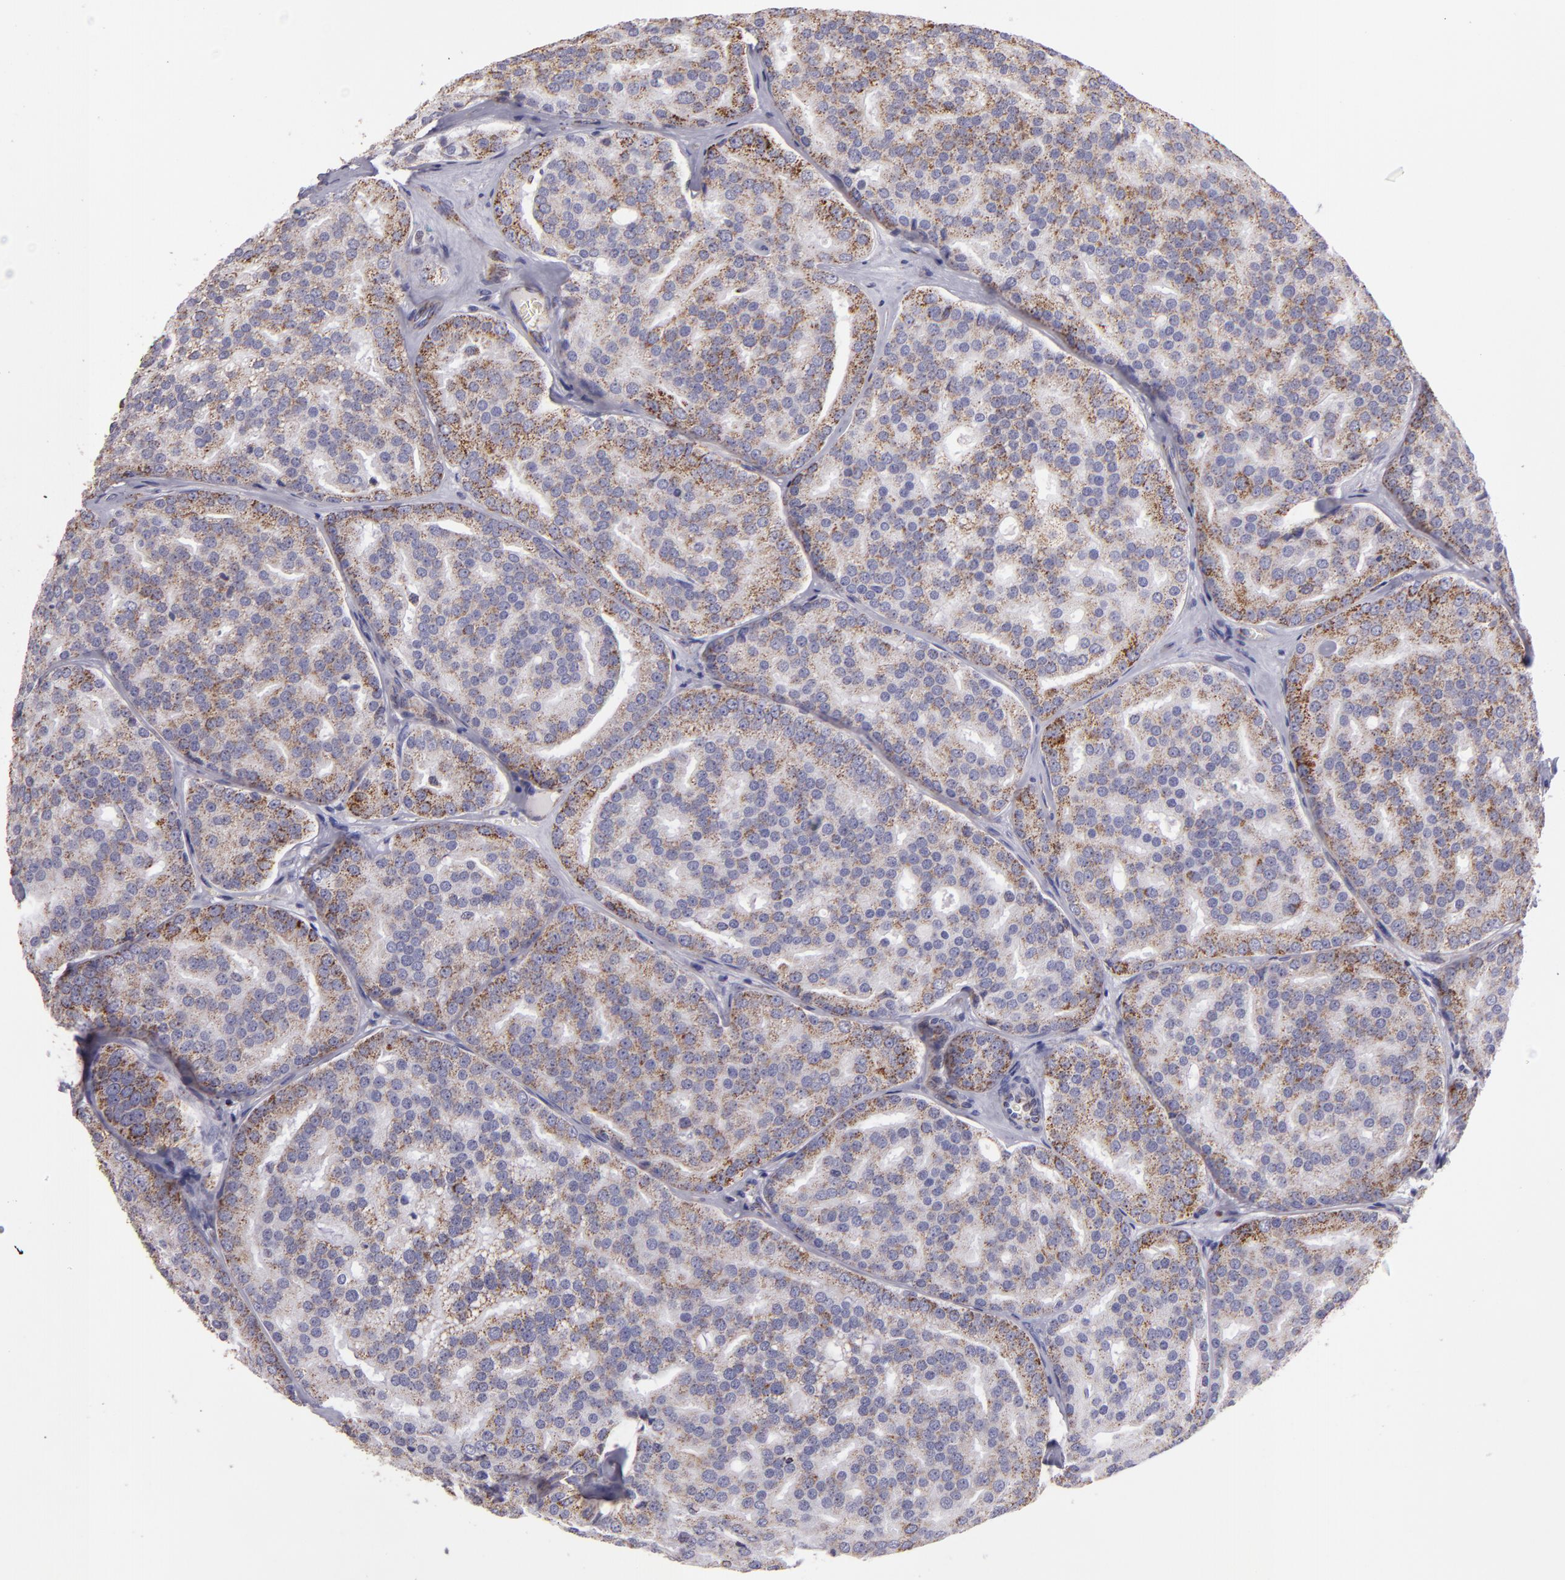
{"staining": {"intensity": "moderate", "quantity": ">75%", "location": "cytoplasmic/membranous"}, "tissue": "prostate cancer", "cell_type": "Tumor cells", "image_type": "cancer", "snomed": [{"axis": "morphology", "description": "Adenocarcinoma, High grade"}, {"axis": "topography", "description": "Prostate"}], "caption": "IHC of prostate adenocarcinoma (high-grade) demonstrates medium levels of moderate cytoplasmic/membranous staining in approximately >75% of tumor cells. The protein is shown in brown color, while the nuclei are stained blue.", "gene": "HSPD1", "patient": {"sex": "male", "age": 64}}